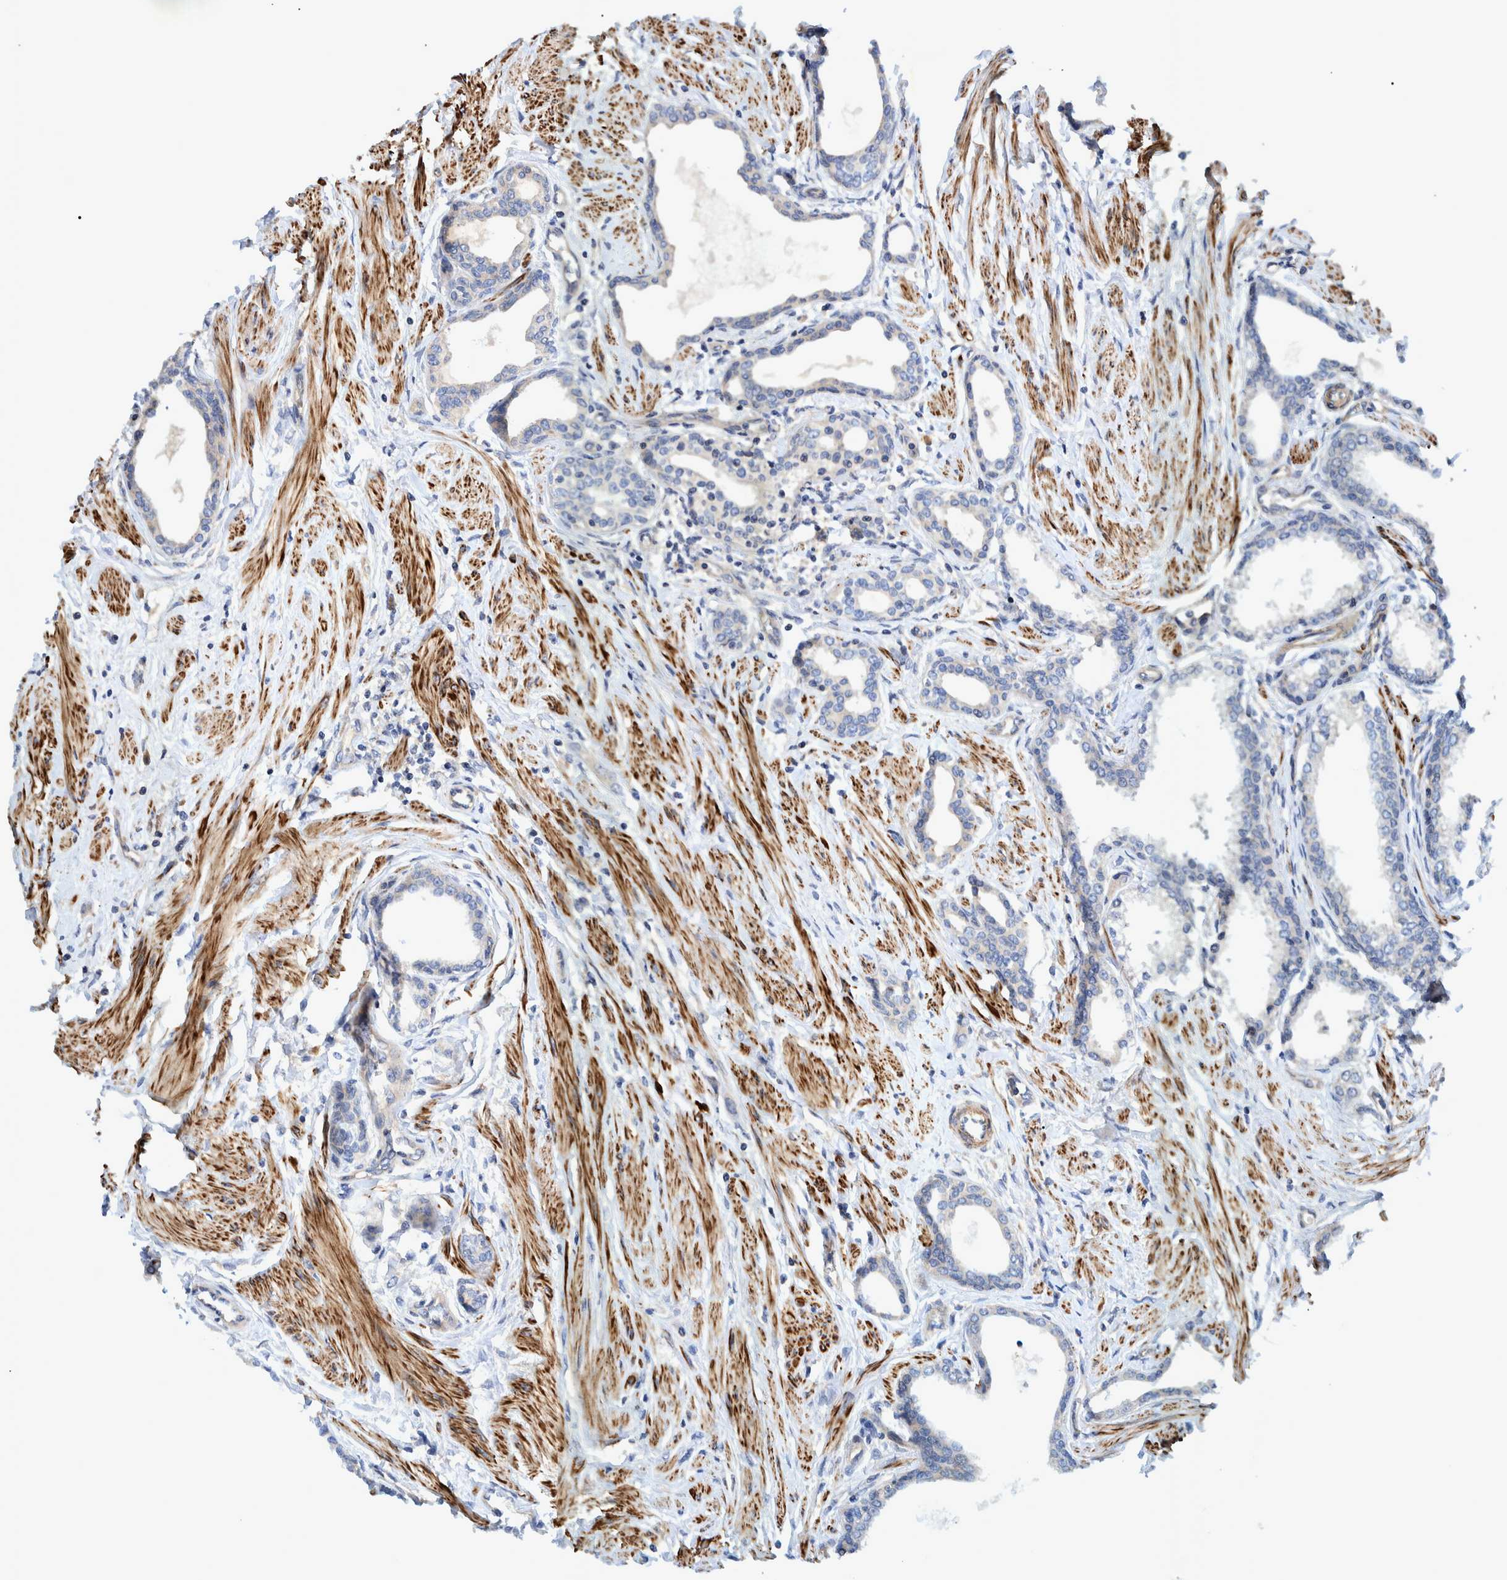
{"staining": {"intensity": "negative", "quantity": "none", "location": "none"}, "tissue": "prostate cancer", "cell_type": "Tumor cells", "image_type": "cancer", "snomed": [{"axis": "morphology", "description": "Adenocarcinoma, High grade"}, {"axis": "topography", "description": "Prostate"}], "caption": "Micrograph shows no significant protein expression in tumor cells of prostate cancer.", "gene": "GRPEL2", "patient": {"sex": "male", "age": 52}}